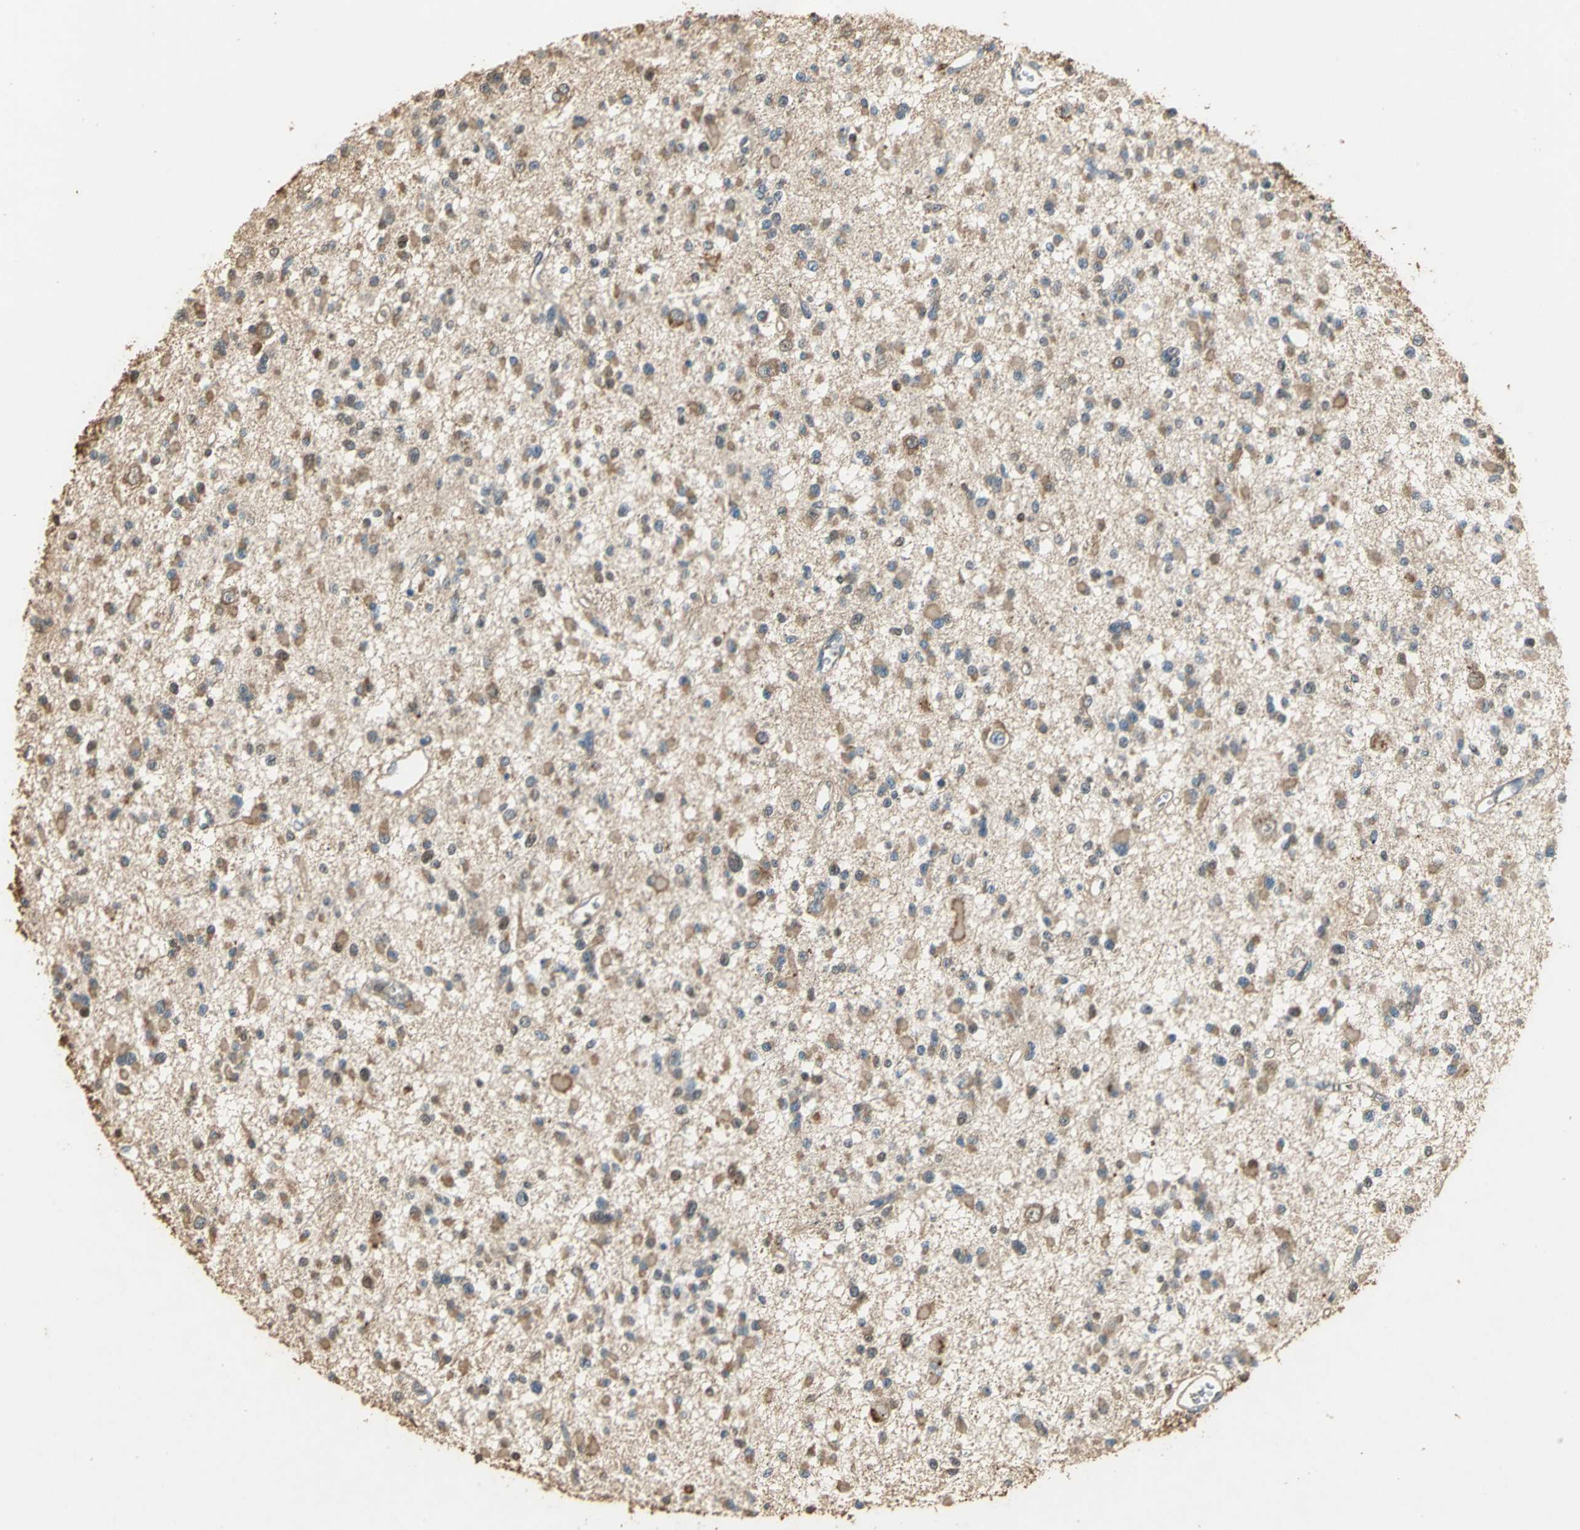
{"staining": {"intensity": "weak", "quantity": ">75%", "location": "cytoplasmic/membranous,nuclear"}, "tissue": "glioma", "cell_type": "Tumor cells", "image_type": "cancer", "snomed": [{"axis": "morphology", "description": "Glioma, malignant, Low grade"}, {"axis": "topography", "description": "Brain"}], "caption": "Protein analysis of malignant low-grade glioma tissue demonstrates weak cytoplasmic/membranous and nuclear expression in approximately >75% of tumor cells. The protein of interest is shown in brown color, while the nuclei are stained blue.", "gene": "GAPDH", "patient": {"sex": "female", "age": 22}}